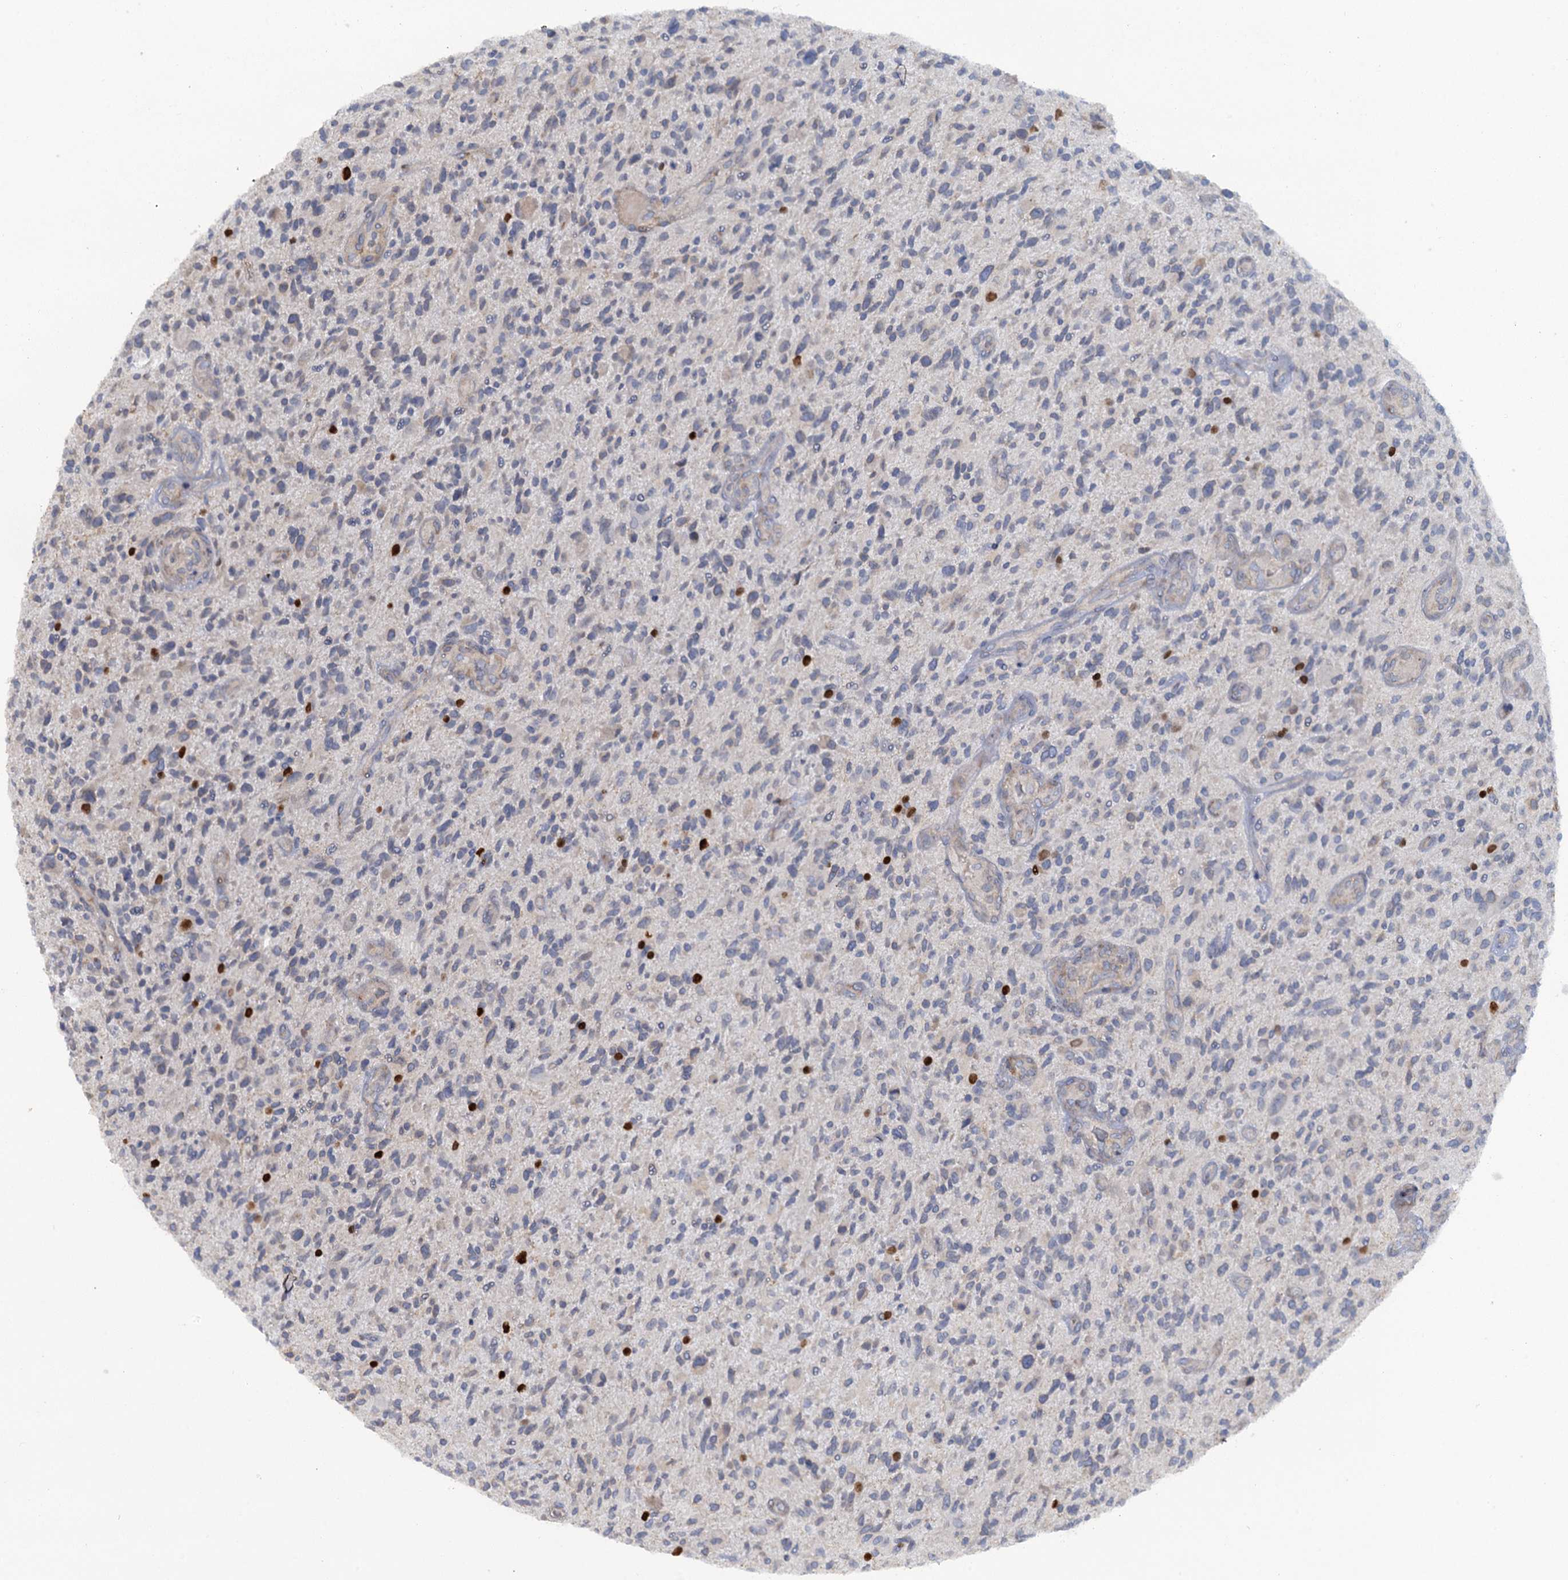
{"staining": {"intensity": "negative", "quantity": "none", "location": "none"}, "tissue": "glioma", "cell_type": "Tumor cells", "image_type": "cancer", "snomed": [{"axis": "morphology", "description": "Glioma, malignant, High grade"}, {"axis": "topography", "description": "Brain"}], "caption": "IHC photomicrograph of neoplastic tissue: human malignant high-grade glioma stained with DAB (3,3'-diaminobenzidine) exhibits no significant protein expression in tumor cells.", "gene": "POGLUT3", "patient": {"sex": "male", "age": 47}}